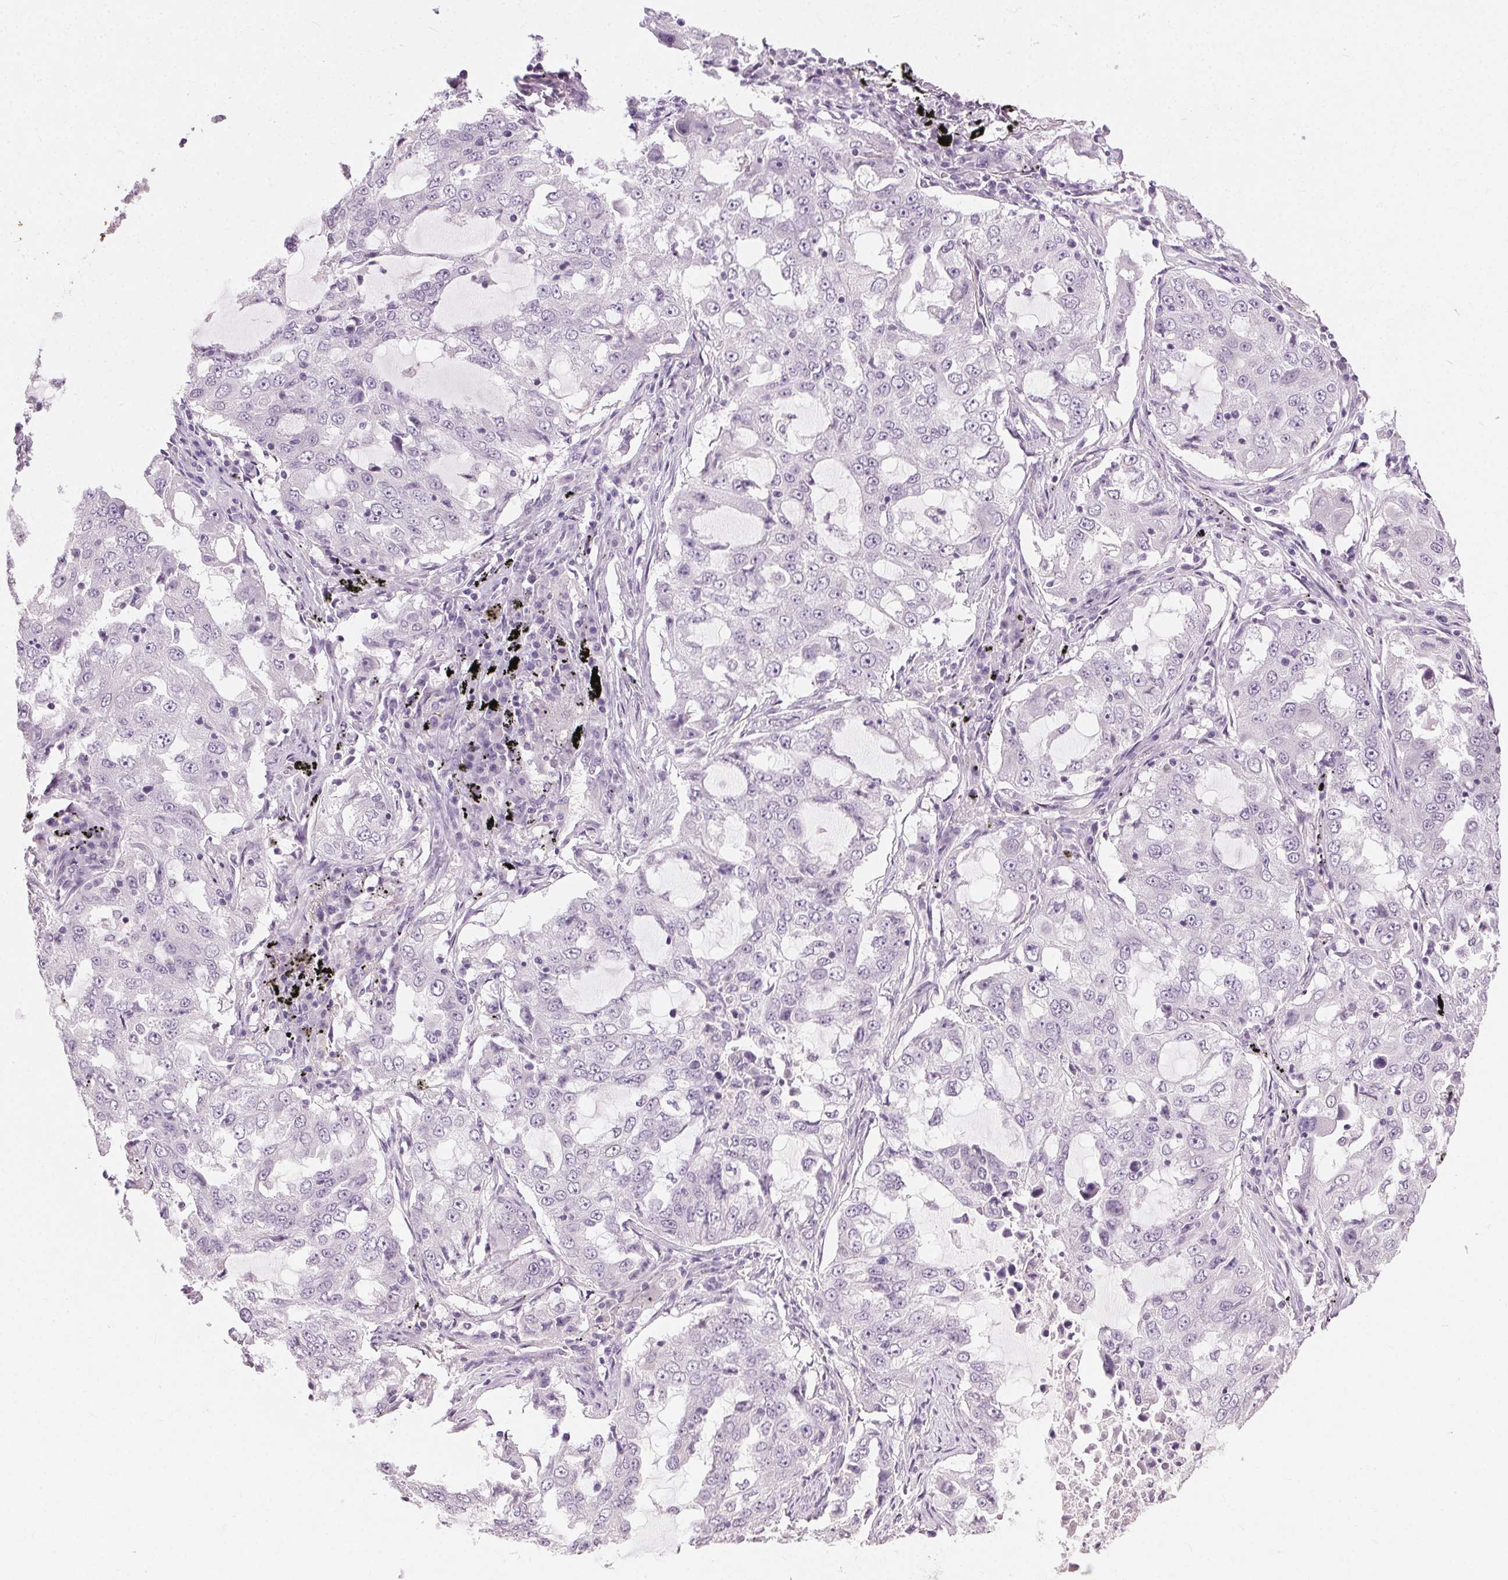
{"staining": {"intensity": "negative", "quantity": "none", "location": "none"}, "tissue": "lung cancer", "cell_type": "Tumor cells", "image_type": "cancer", "snomed": [{"axis": "morphology", "description": "Adenocarcinoma, NOS"}, {"axis": "topography", "description": "Lung"}], "caption": "An IHC histopathology image of lung cancer (adenocarcinoma) is shown. There is no staining in tumor cells of lung cancer (adenocarcinoma).", "gene": "CLTRN", "patient": {"sex": "female", "age": 61}}